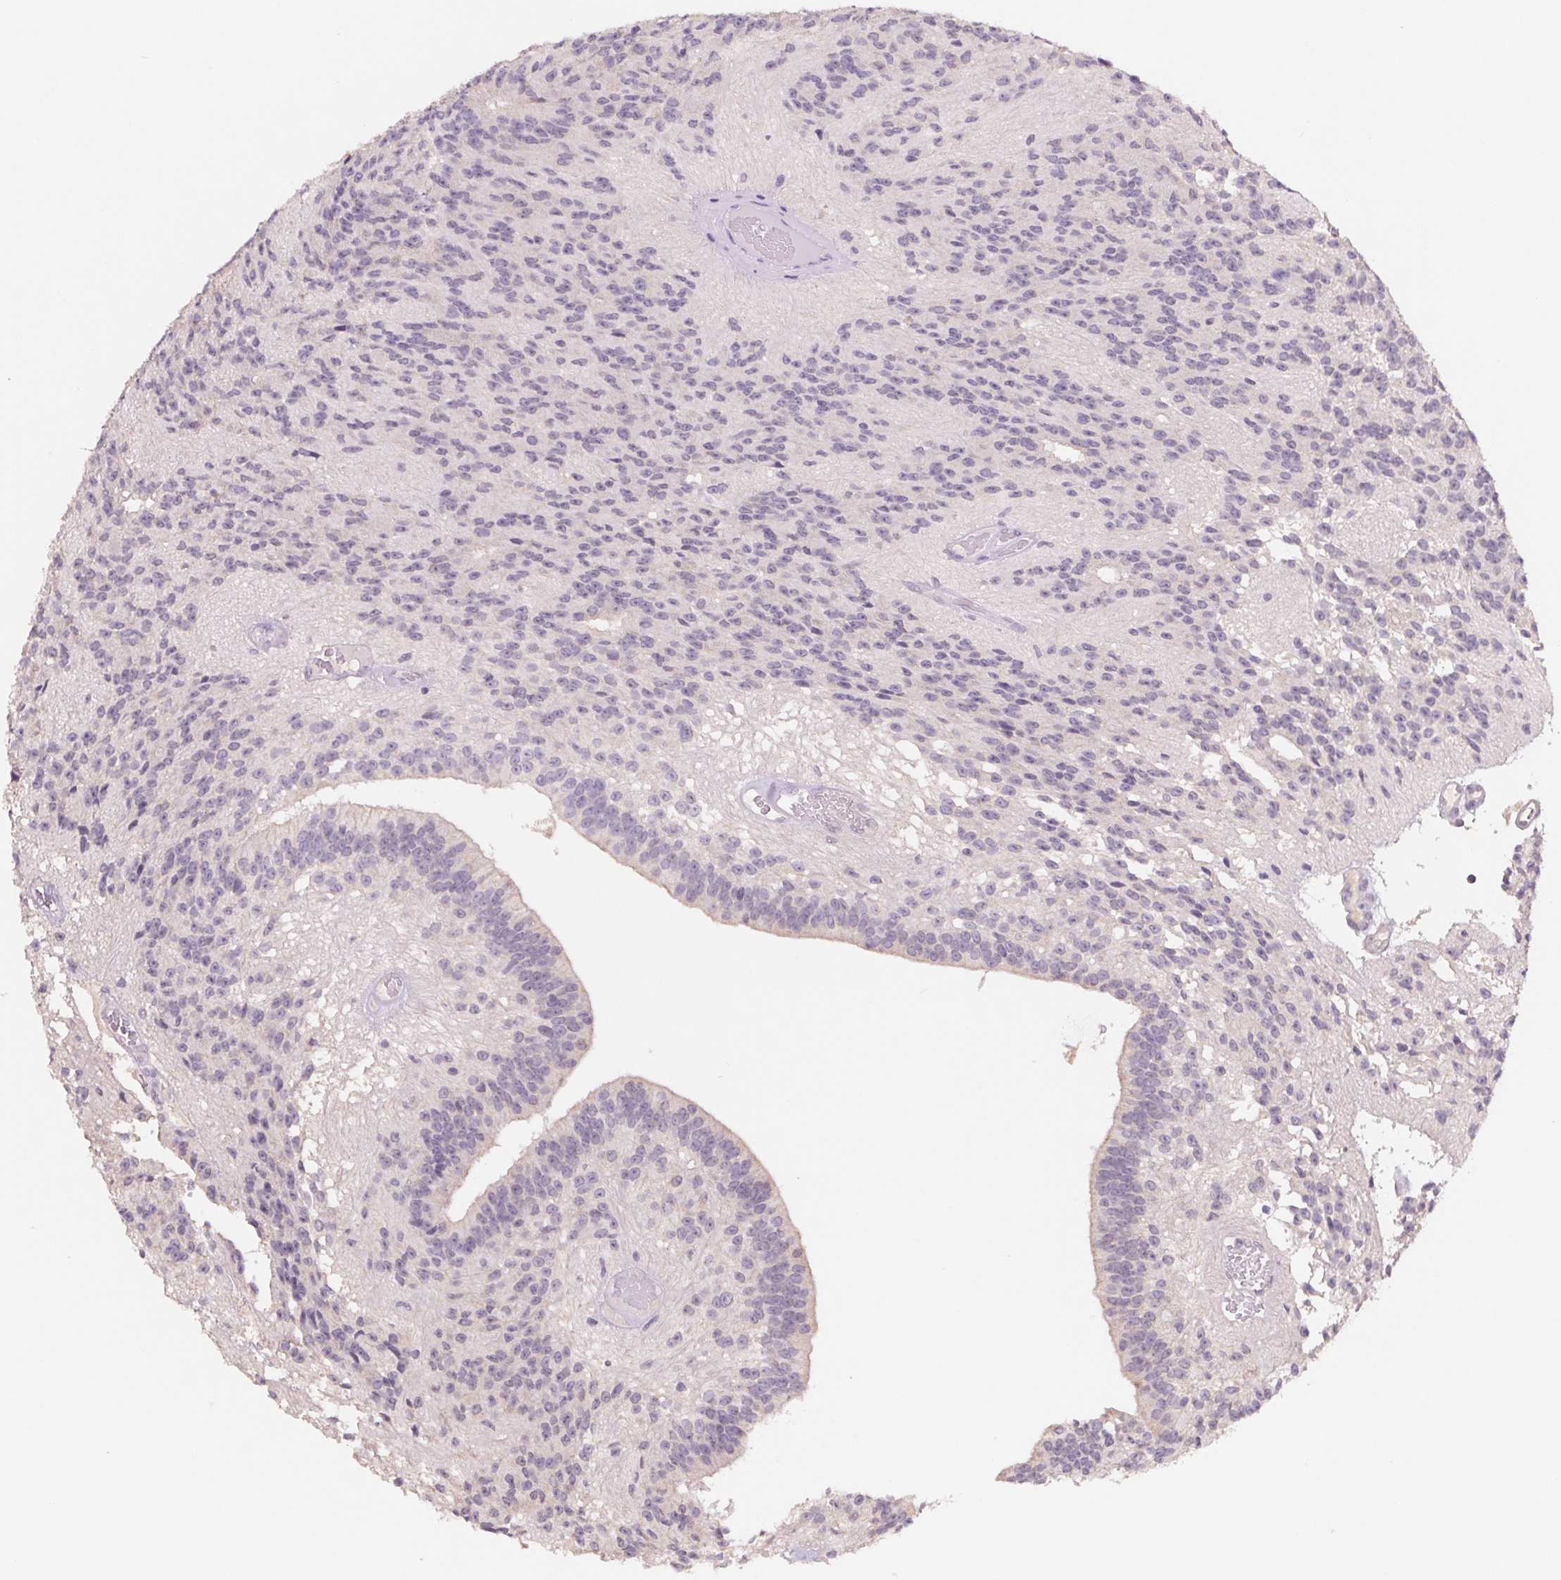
{"staining": {"intensity": "negative", "quantity": "none", "location": "none"}, "tissue": "glioma", "cell_type": "Tumor cells", "image_type": "cancer", "snomed": [{"axis": "morphology", "description": "Glioma, malignant, Low grade"}, {"axis": "topography", "description": "Brain"}], "caption": "An image of malignant glioma (low-grade) stained for a protein exhibits no brown staining in tumor cells.", "gene": "PNMA8B", "patient": {"sex": "male", "age": 31}}